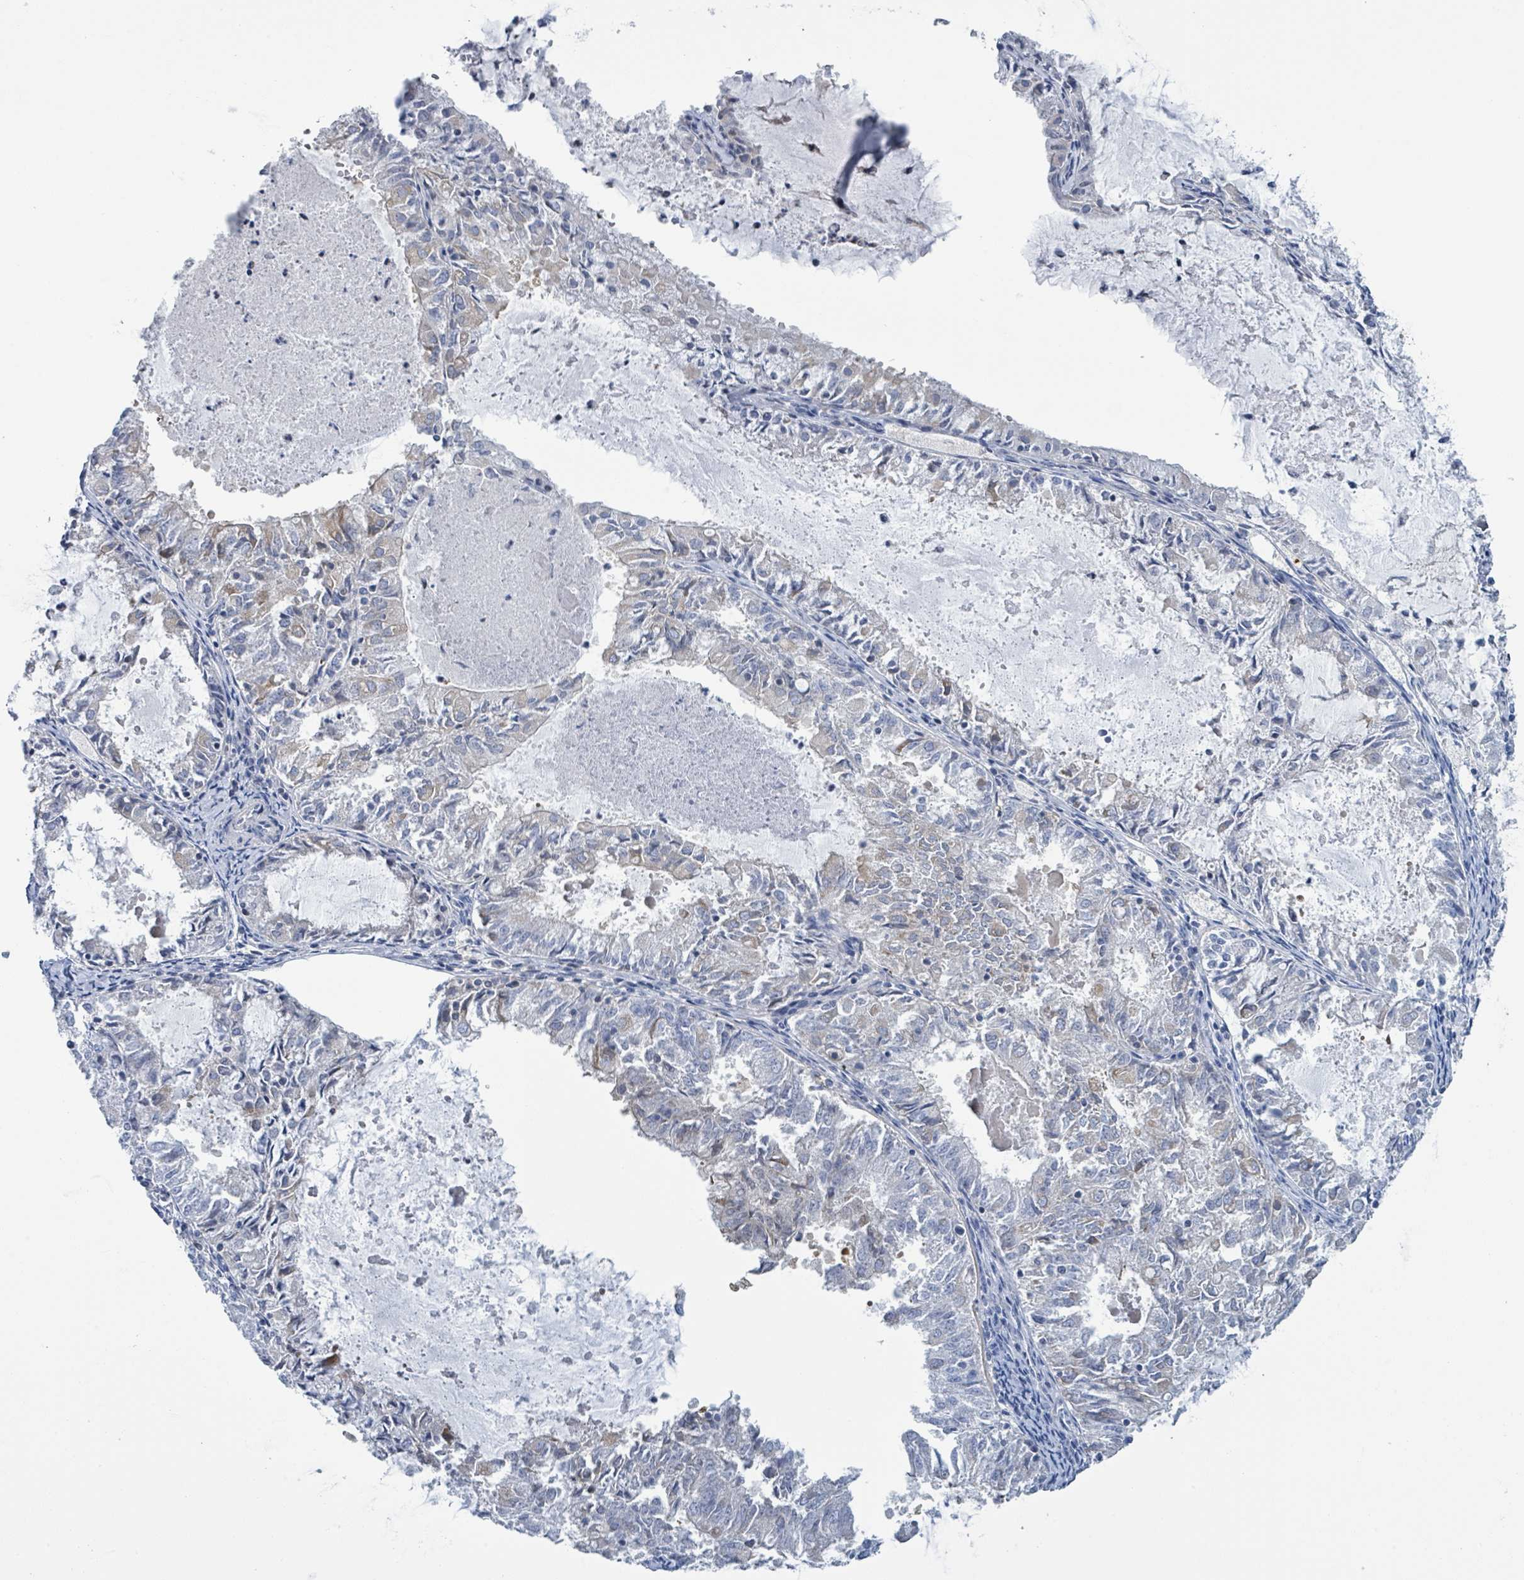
{"staining": {"intensity": "negative", "quantity": "none", "location": "none"}, "tissue": "endometrial cancer", "cell_type": "Tumor cells", "image_type": "cancer", "snomed": [{"axis": "morphology", "description": "Adenocarcinoma, NOS"}, {"axis": "topography", "description": "Endometrium"}], "caption": "Tumor cells are negative for protein expression in human adenocarcinoma (endometrial). Nuclei are stained in blue.", "gene": "DGKZ", "patient": {"sex": "female", "age": 57}}